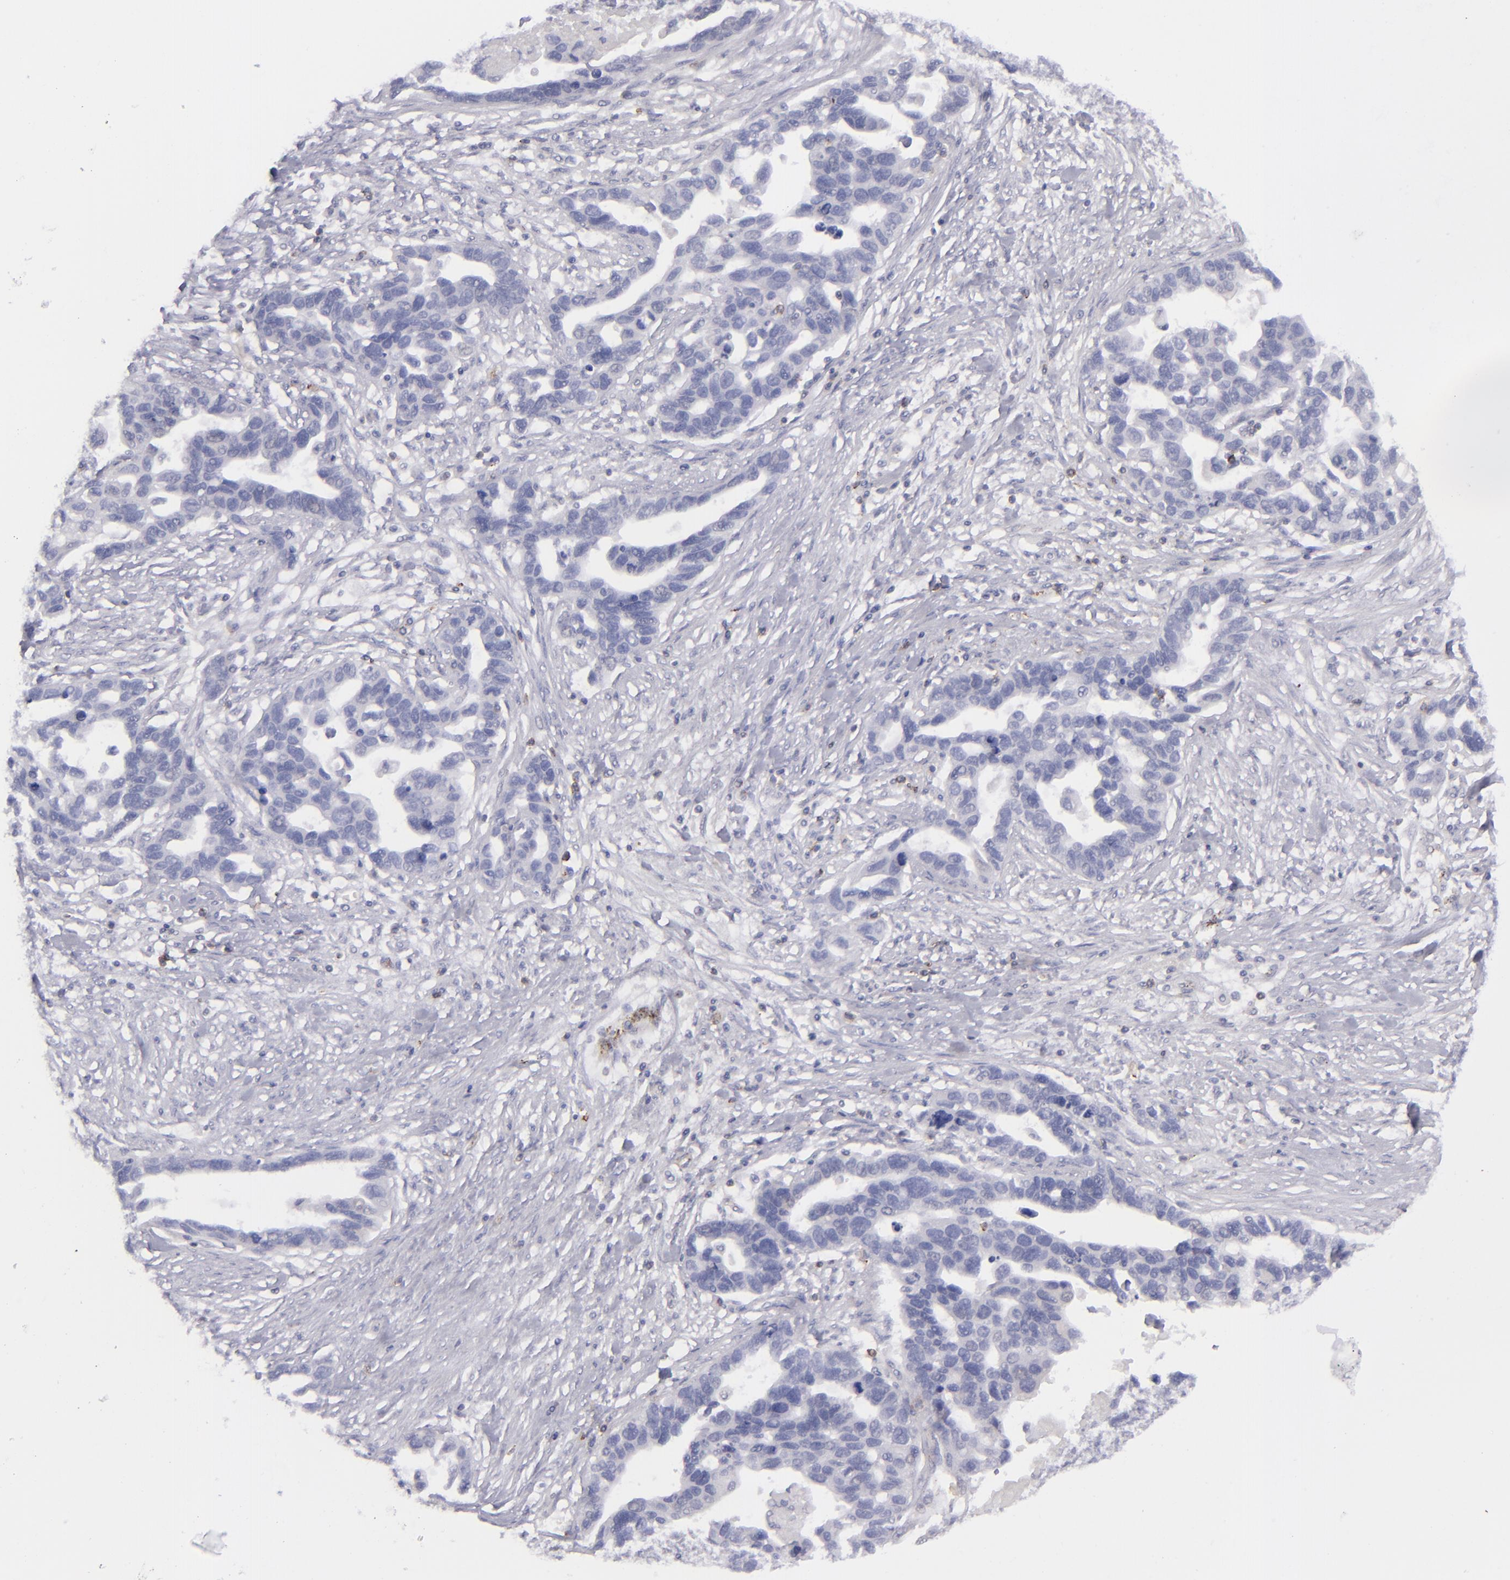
{"staining": {"intensity": "negative", "quantity": "none", "location": "none"}, "tissue": "ovarian cancer", "cell_type": "Tumor cells", "image_type": "cancer", "snomed": [{"axis": "morphology", "description": "Cystadenocarcinoma, serous, NOS"}, {"axis": "topography", "description": "Ovary"}], "caption": "Immunohistochemistry micrograph of neoplastic tissue: human ovarian serous cystadenocarcinoma stained with DAB (3,3'-diaminobenzidine) shows no significant protein staining in tumor cells. (DAB IHC visualized using brightfield microscopy, high magnification).", "gene": "CD27", "patient": {"sex": "female", "age": 54}}